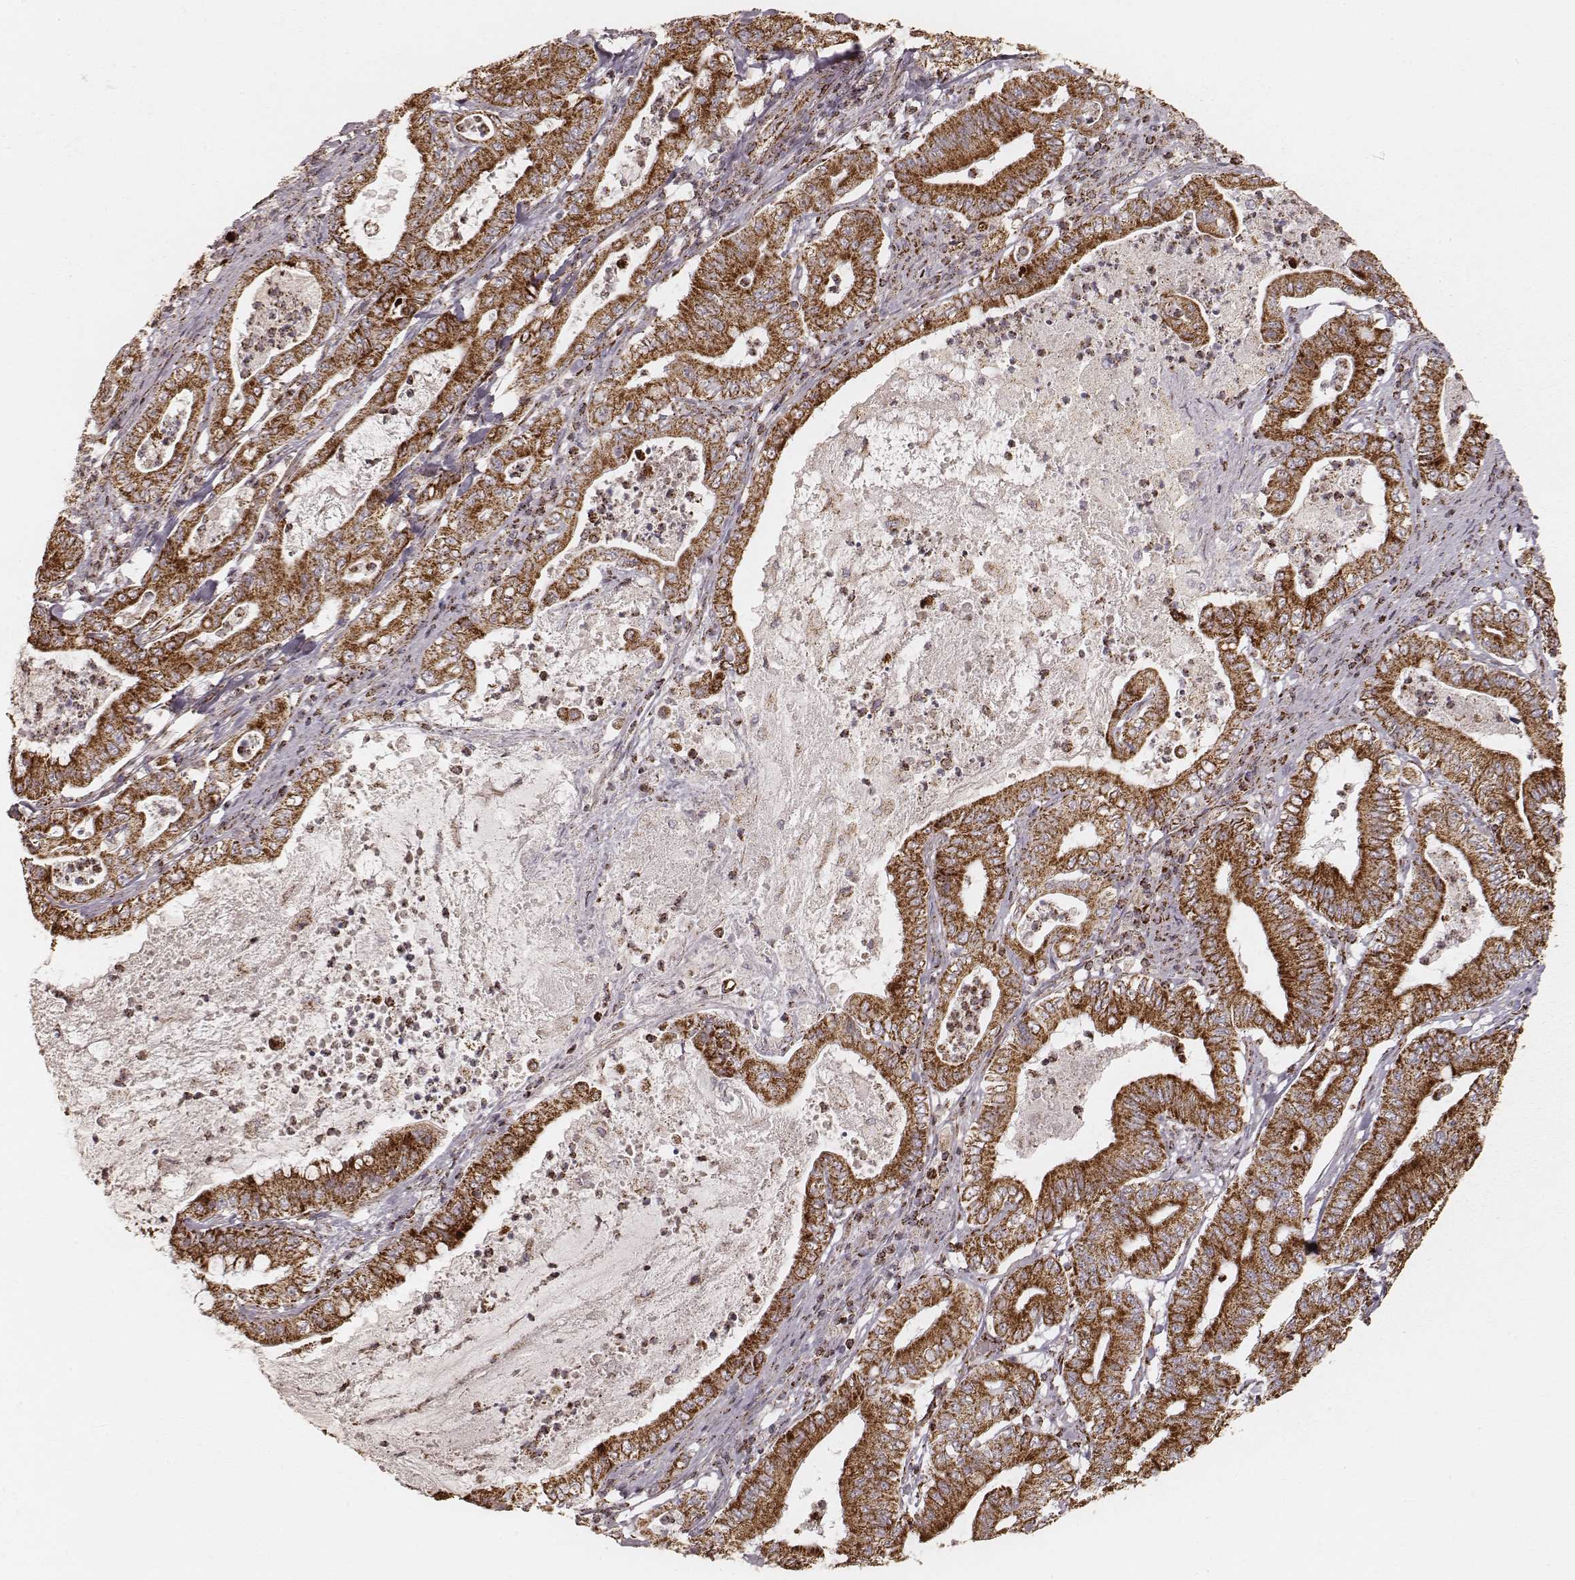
{"staining": {"intensity": "strong", "quantity": ">75%", "location": "cytoplasmic/membranous"}, "tissue": "pancreatic cancer", "cell_type": "Tumor cells", "image_type": "cancer", "snomed": [{"axis": "morphology", "description": "Adenocarcinoma, NOS"}, {"axis": "topography", "description": "Pancreas"}], "caption": "The photomicrograph shows immunohistochemical staining of adenocarcinoma (pancreatic). There is strong cytoplasmic/membranous expression is appreciated in about >75% of tumor cells.", "gene": "CS", "patient": {"sex": "male", "age": 71}}